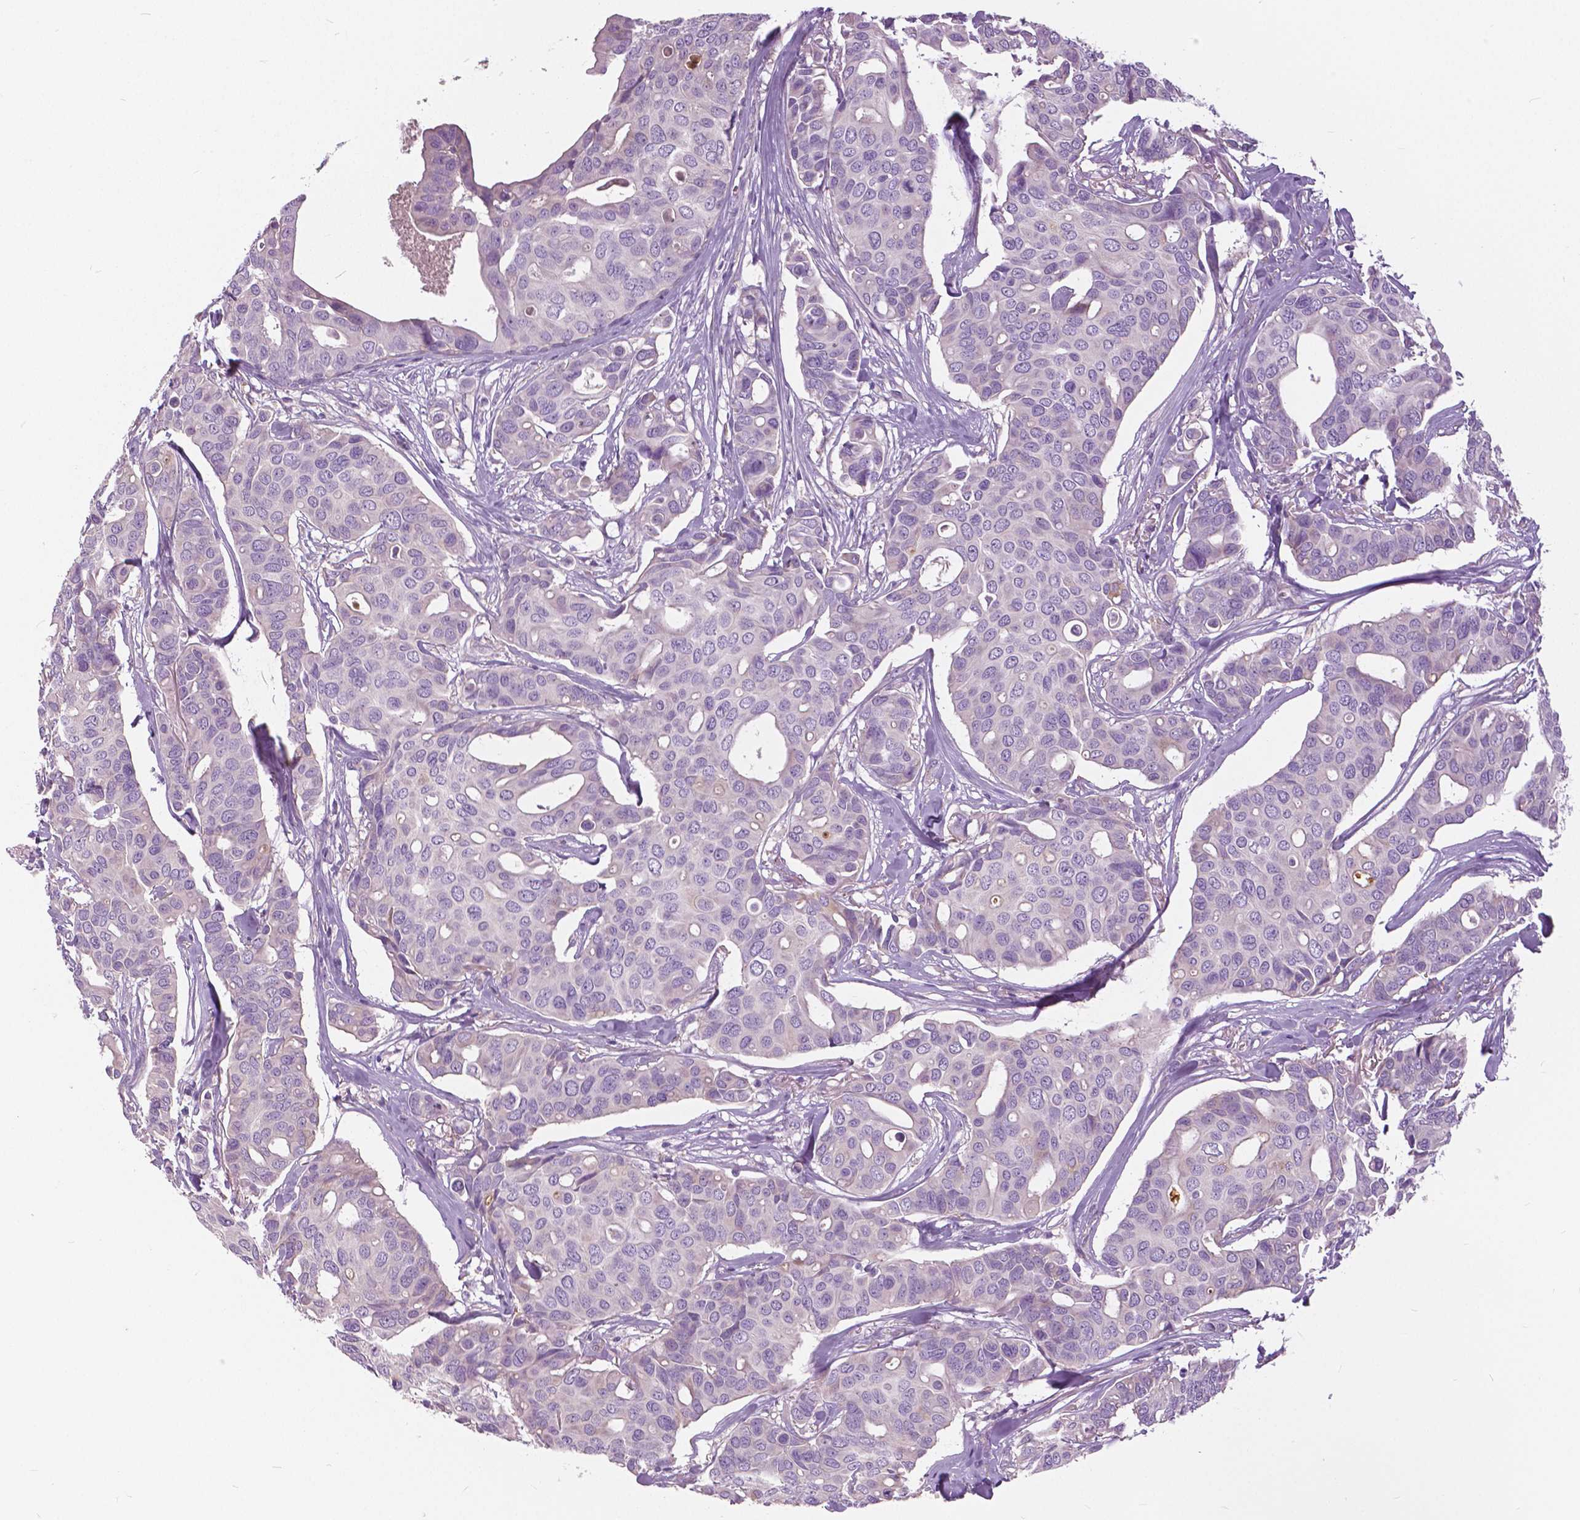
{"staining": {"intensity": "negative", "quantity": "none", "location": "none"}, "tissue": "breast cancer", "cell_type": "Tumor cells", "image_type": "cancer", "snomed": [{"axis": "morphology", "description": "Duct carcinoma"}, {"axis": "topography", "description": "Breast"}], "caption": "IHC of breast cancer shows no staining in tumor cells. Nuclei are stained in blue.", "gene": "SERPINI1", "patient": {"sex": "female", "age": 54}}